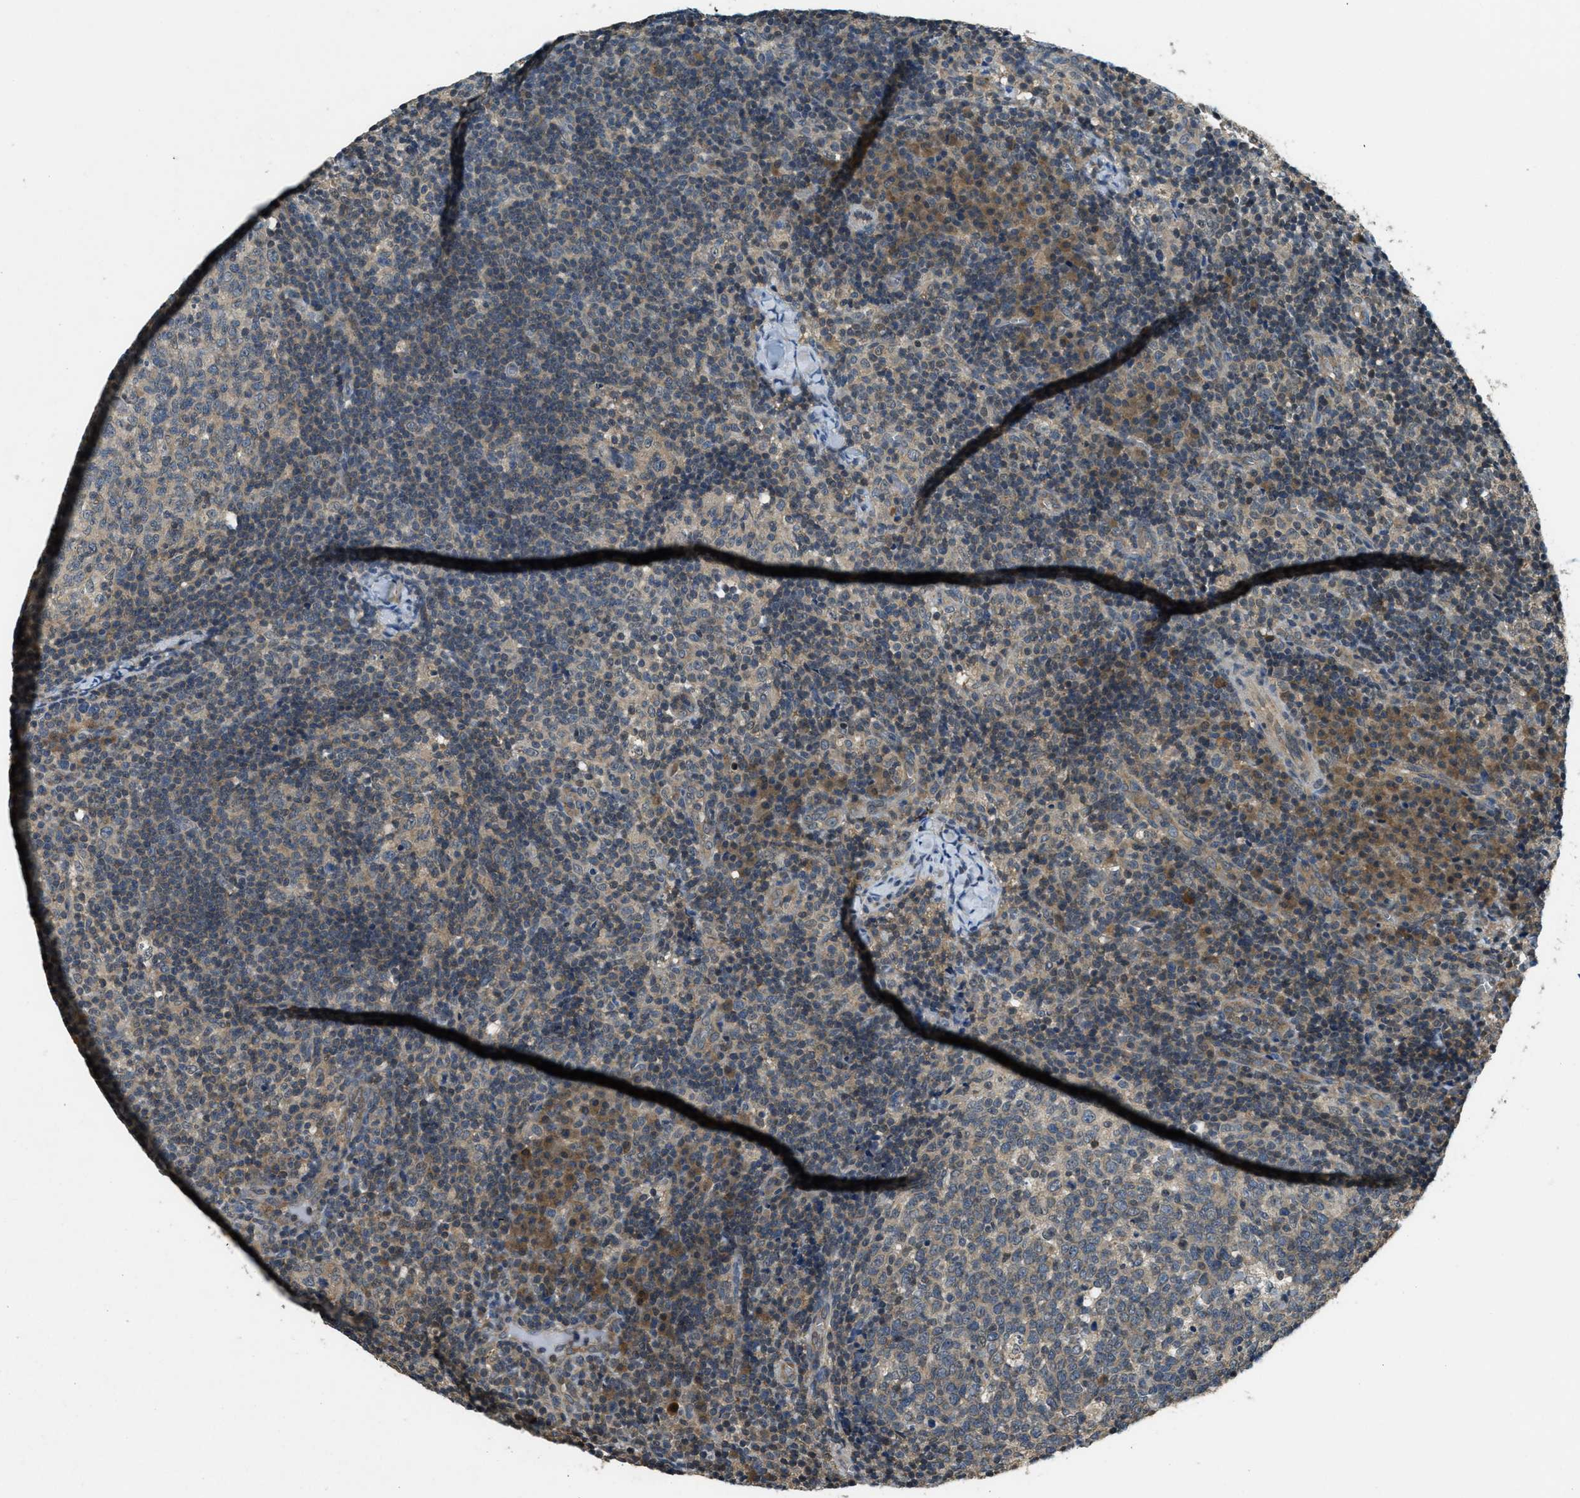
{"staining": {"intensity": "weak", "quantity": ">75%", "location": "cytoplasmic/membranous"}, "tissue": "lymph node", "cell_type": "Germinal center cells", "image_type": "normal", "snomed": [{"axis": "morphology", "description": "Normal tissue, NOS"}, {"axis": "morphology", "description": "Inflammation, NOS"}, {"axis": "topography", "description": "Lymph node"}], "caption": "This photomicrograph reveals immunohistochemistry (IHC) staining of normal lymph node, with low weak cytoplasmic/membranous positivity in approximately >75% of germinal center cells.", "gene": "DUSP6", "patient": {"sex": "male", "age": 55}}